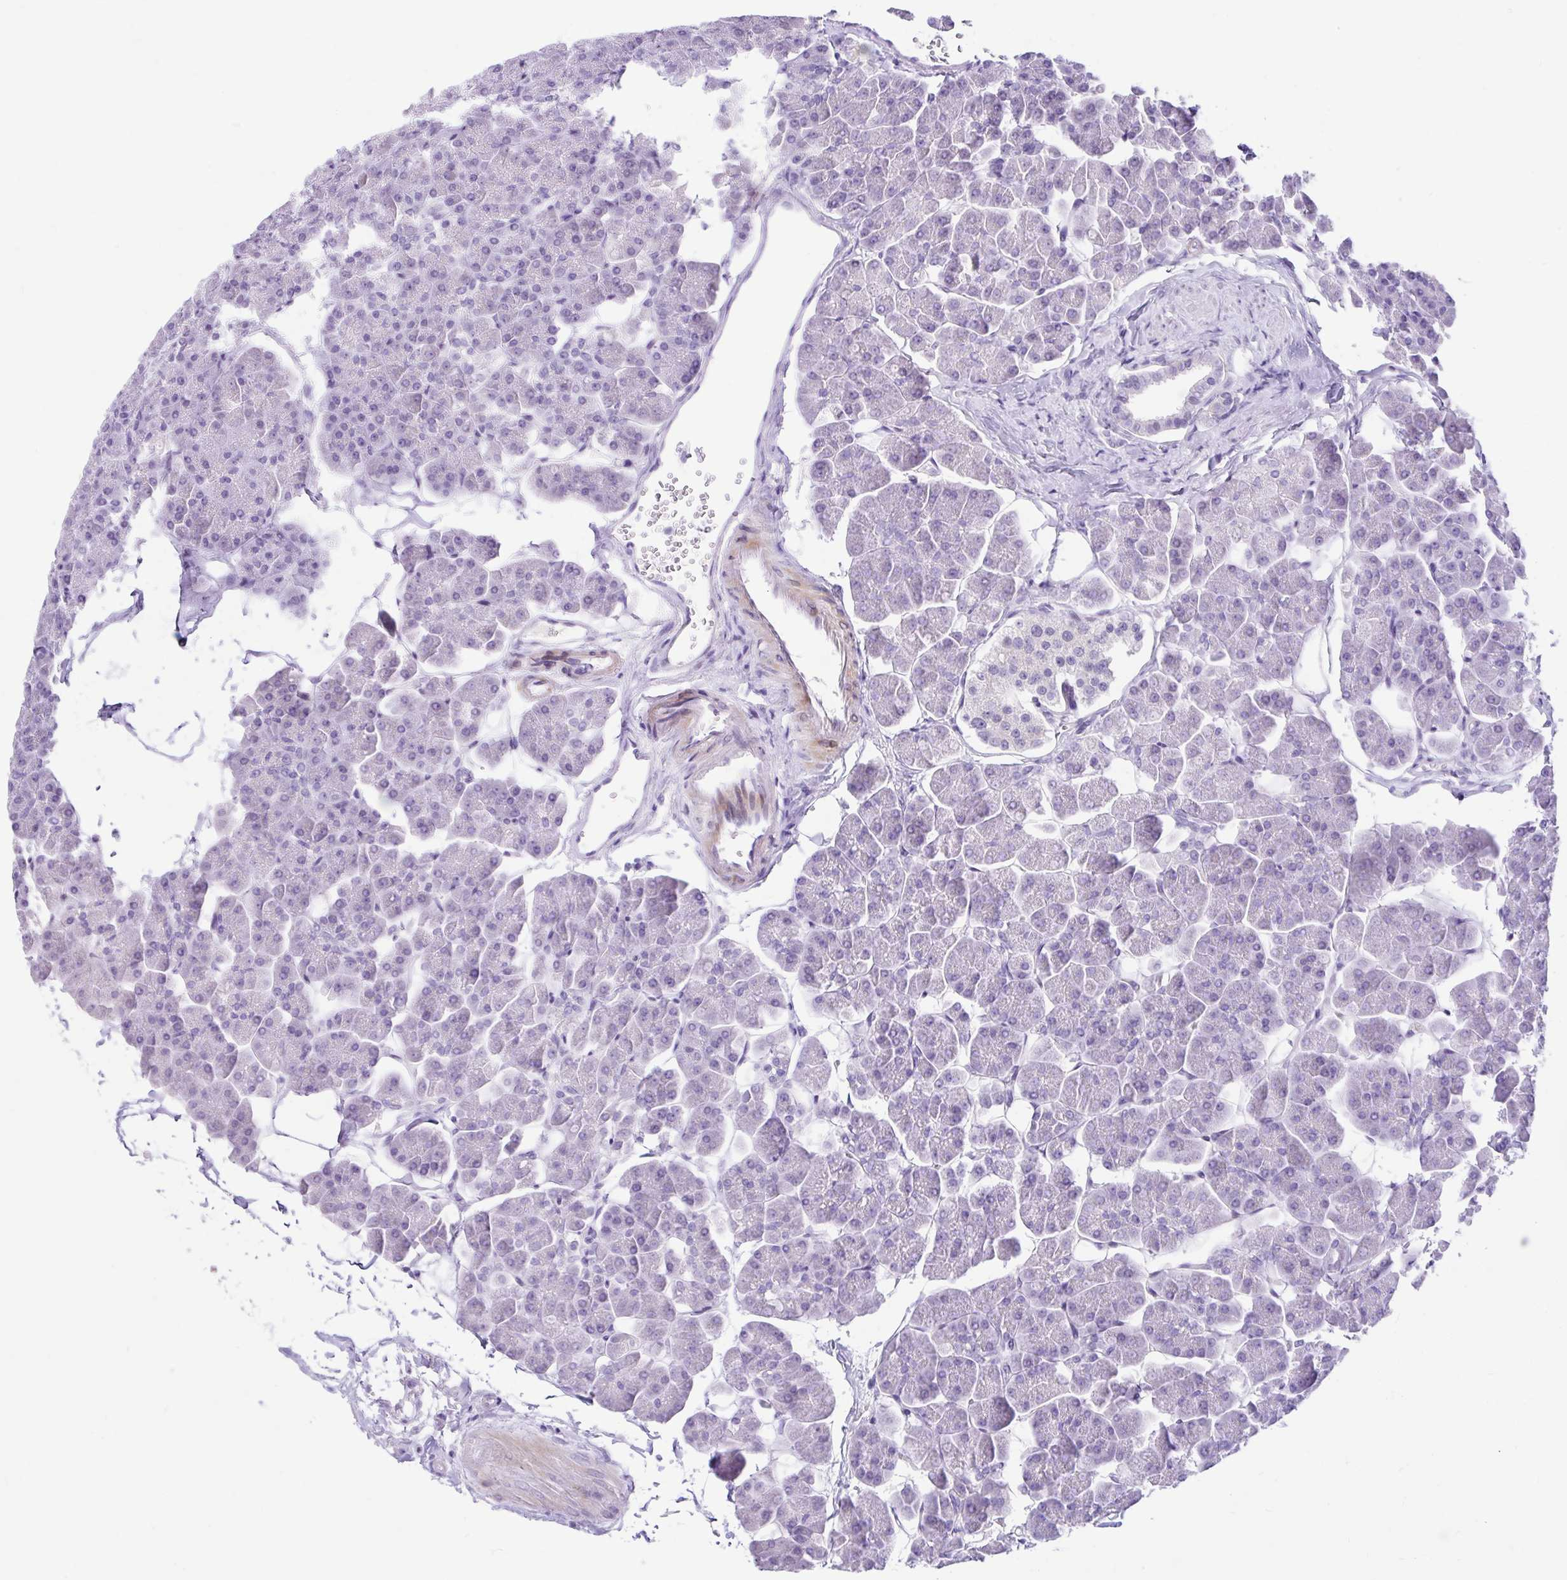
{"staining": {"intensity": "negative", "quantity": "none", "location": "none"}, "tissue": "pancreas", "cell_type": "Exocrine glandular cells", "image_type": "normal", "snomed": [{"axis": "morphology", "description": "Normal tissue, NOS"}, {"axis": "topography", "description": "Pancreas"}, {"axis": "topography", "description": "Peripheral nerve tissue"}], "caption": "Pancreas stained for a protein using immunohistochemistry (IHC) demonstrates no staining exocrine glandular cells.", "gene": "NHLH2", "patient": {"sex": "male", "age": 54}}